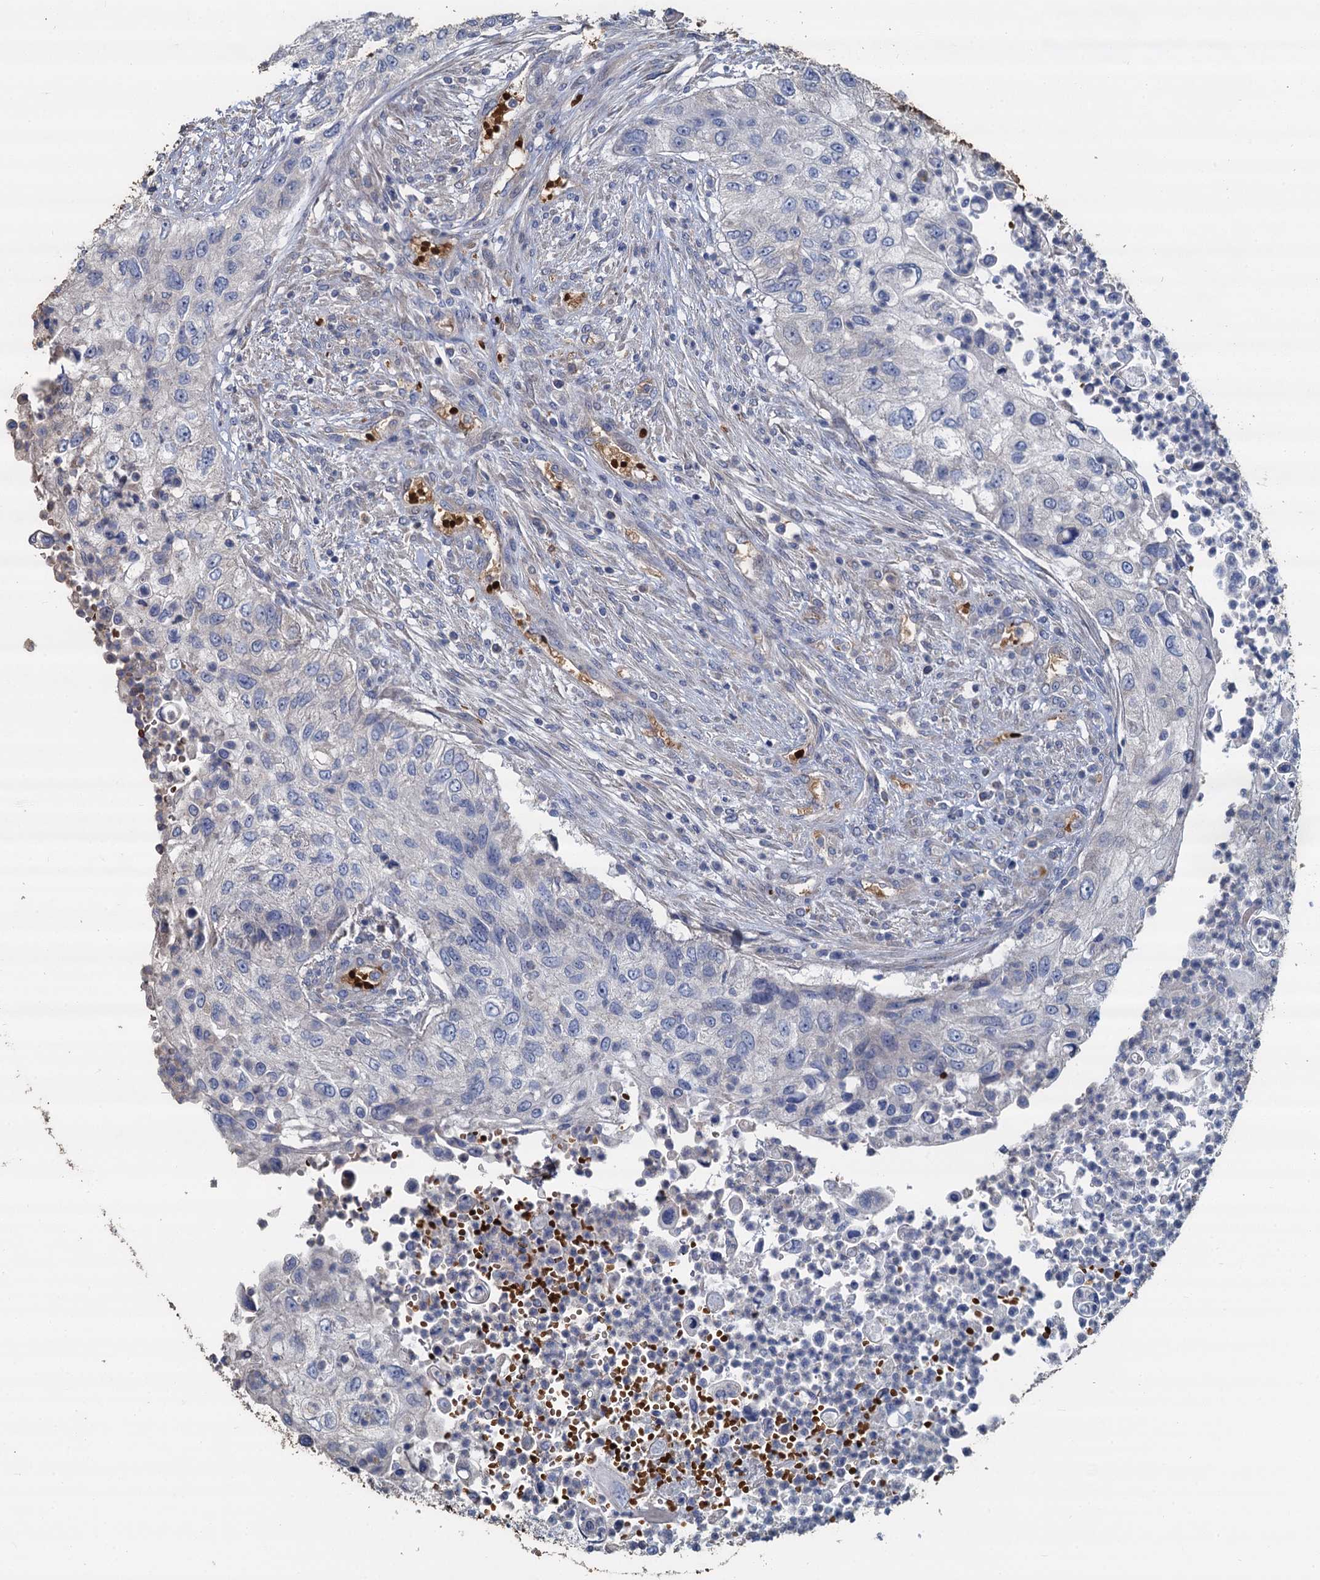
{"staining": {"intensity": "negative", "quantity": "none", "location": "none"}, "tissue": "urothelial cancer", "cell_type": "Tumor cells", "image_type": "cancer", "snomed": [{"axis": "morphology", "description": "Urothelial carcinoma, High grade"}, {"axis": "topography", "description": "Urinary bladder"}], "caption": "A micrograph of human high-grade urothelial carcinoma is negative for staining in tumor cells.", "gene": "TCTN2", "patient": {"sex": "female", "age": 60}}